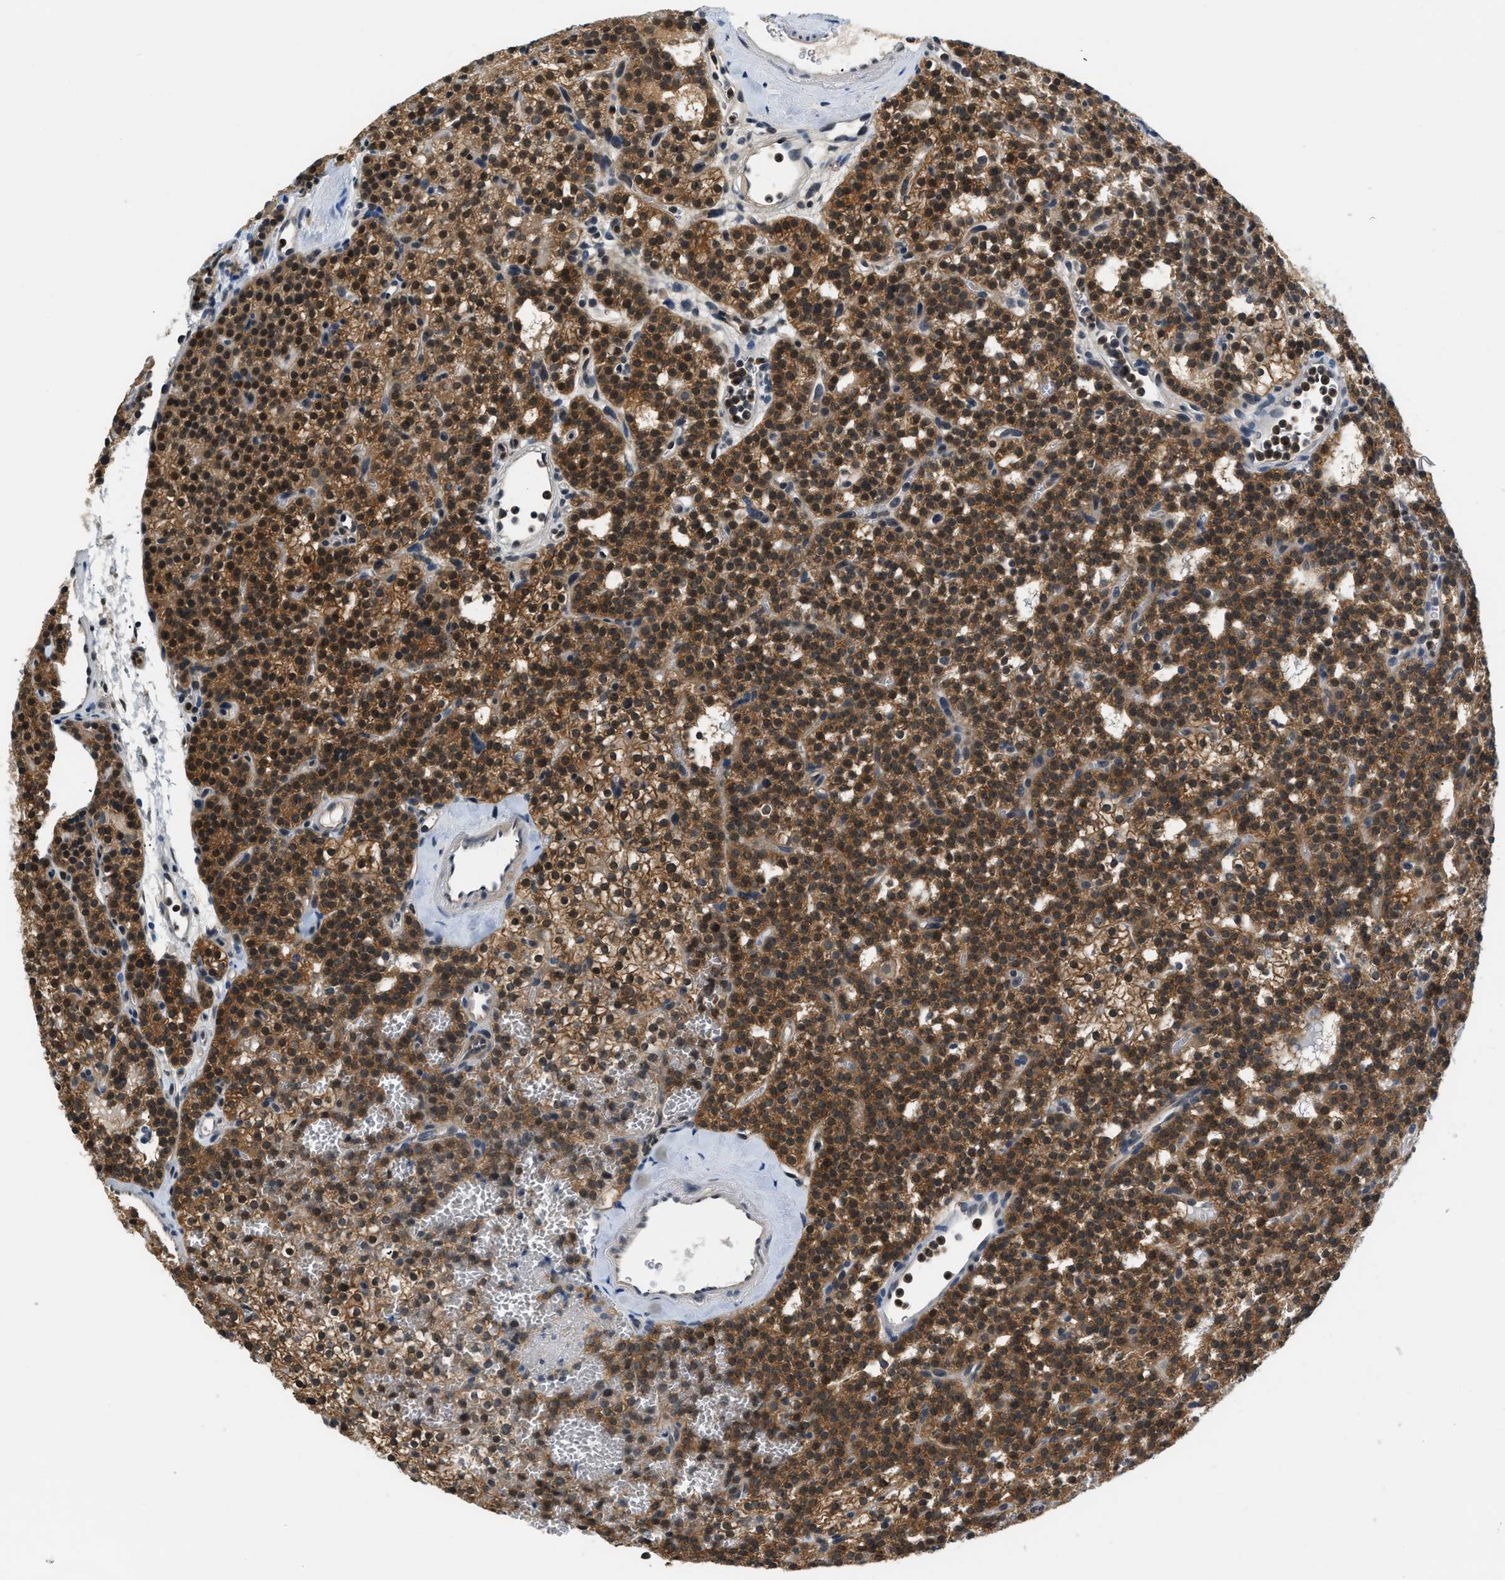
{"staining": {"intensity": "moderate", "quantity": ">75%", "location": "cytoplasmic/membranous,nuclear"}, "tissue": "parathyroid gland", "cell_type": "Glandular cells", "image_type": "normal", "snomed": [{"axis": "morphology", "description": "Normal tissue, NOS"}, {"axis": "morphology", "description": "Adenoma, NOS"}, {"axis": "topography", "description": "Parathyroid gland"}], "caption": "A micrograph of parathyroid gland stained for a protein reveals moderate cytoplasmic/membranous,nuclear brown staining in glandular cells.", "gene": "EIF4EBP2", "patient": {"sex": "female", "age": 74}}